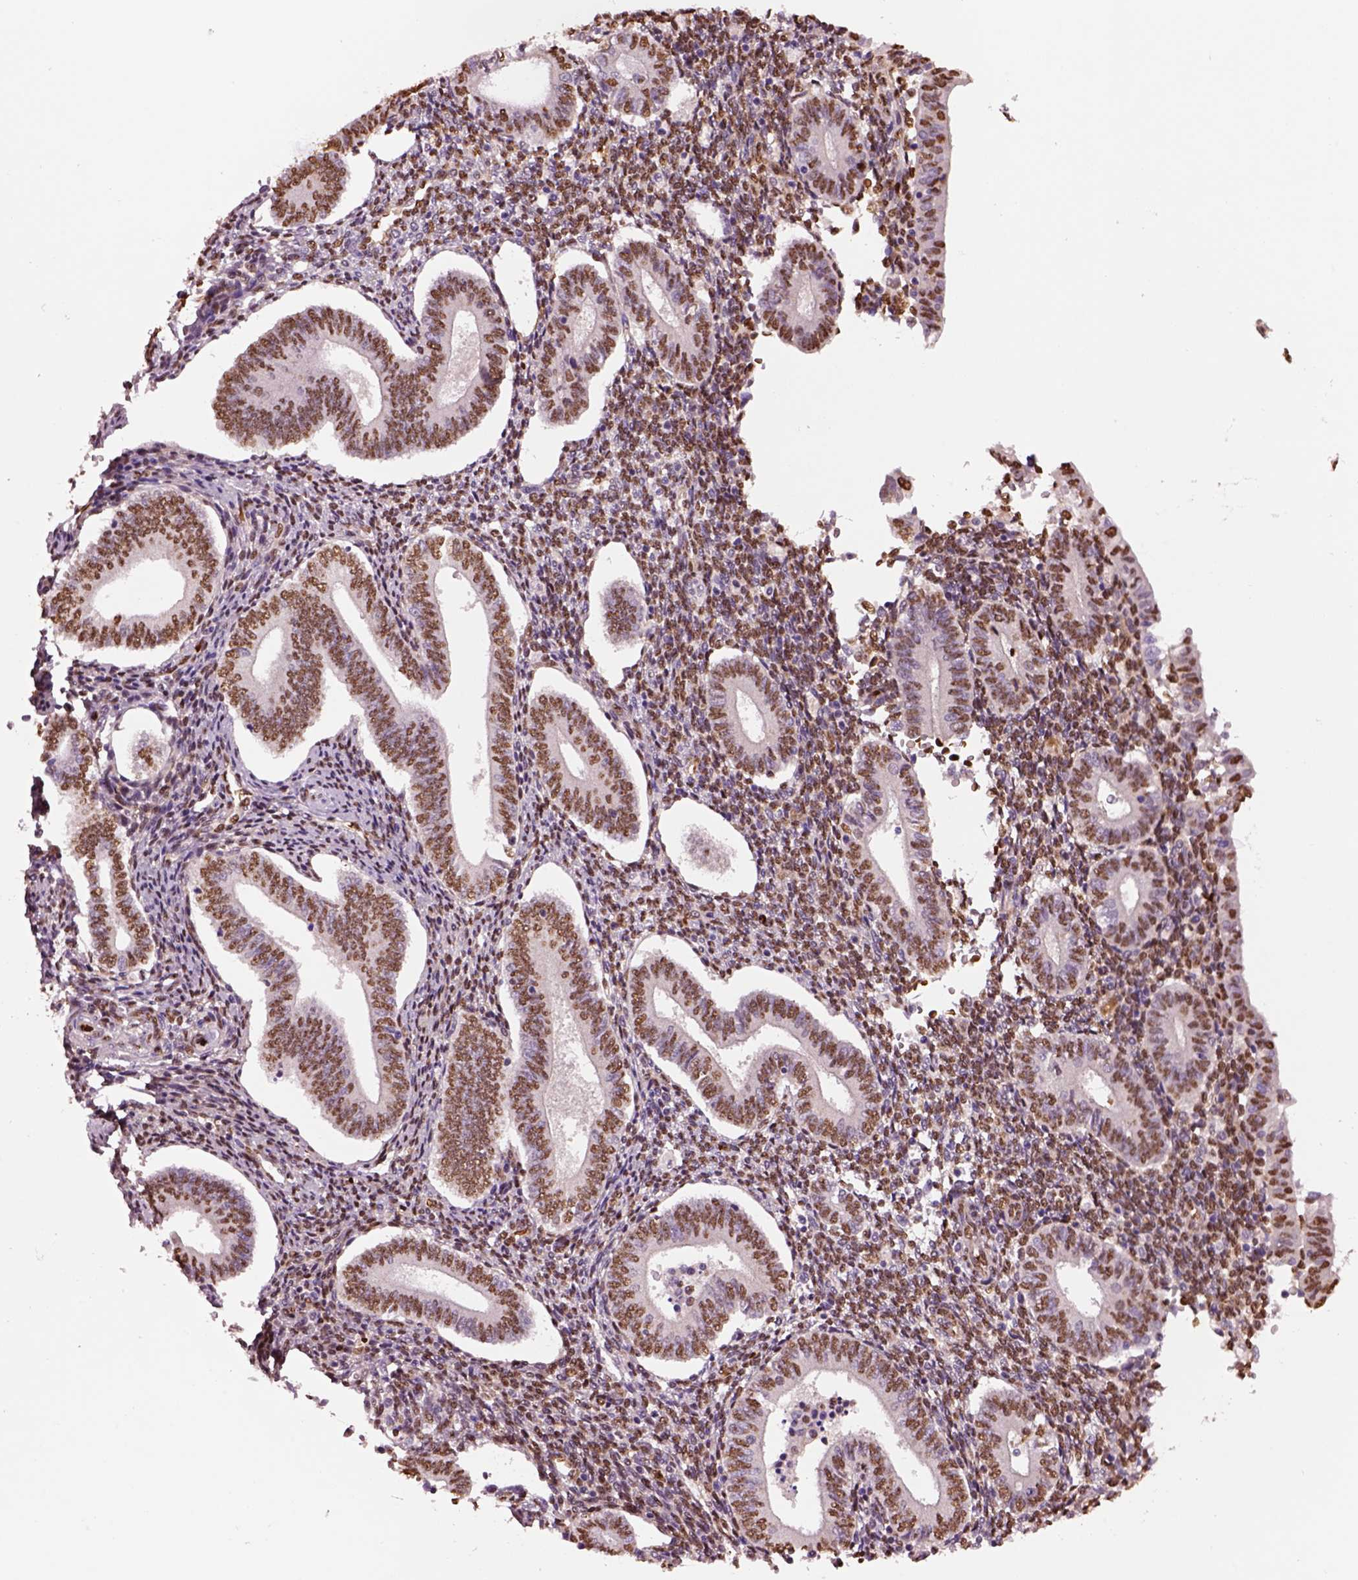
{"staining": {"intensity": "moderate", "quantity": "25%-75%", "location": "nuclear"}, "tissue": "endometrium", "cell_type": "Cells in endometrial stroma", "image_type": "normal", "snomed": [{"axis": "morphology", "description": "Normal tissue, NOS"}, {"axis": "topography", "description": "Endometrium"}], "caption": "Immunohistochemical staining of normal endometrium displays moderate nuclear protein staining in approximately 25%-75% of cells in endometrial stroma.", "gene": "DDX3X", "patient": {"sex": "female", "age": 40}}